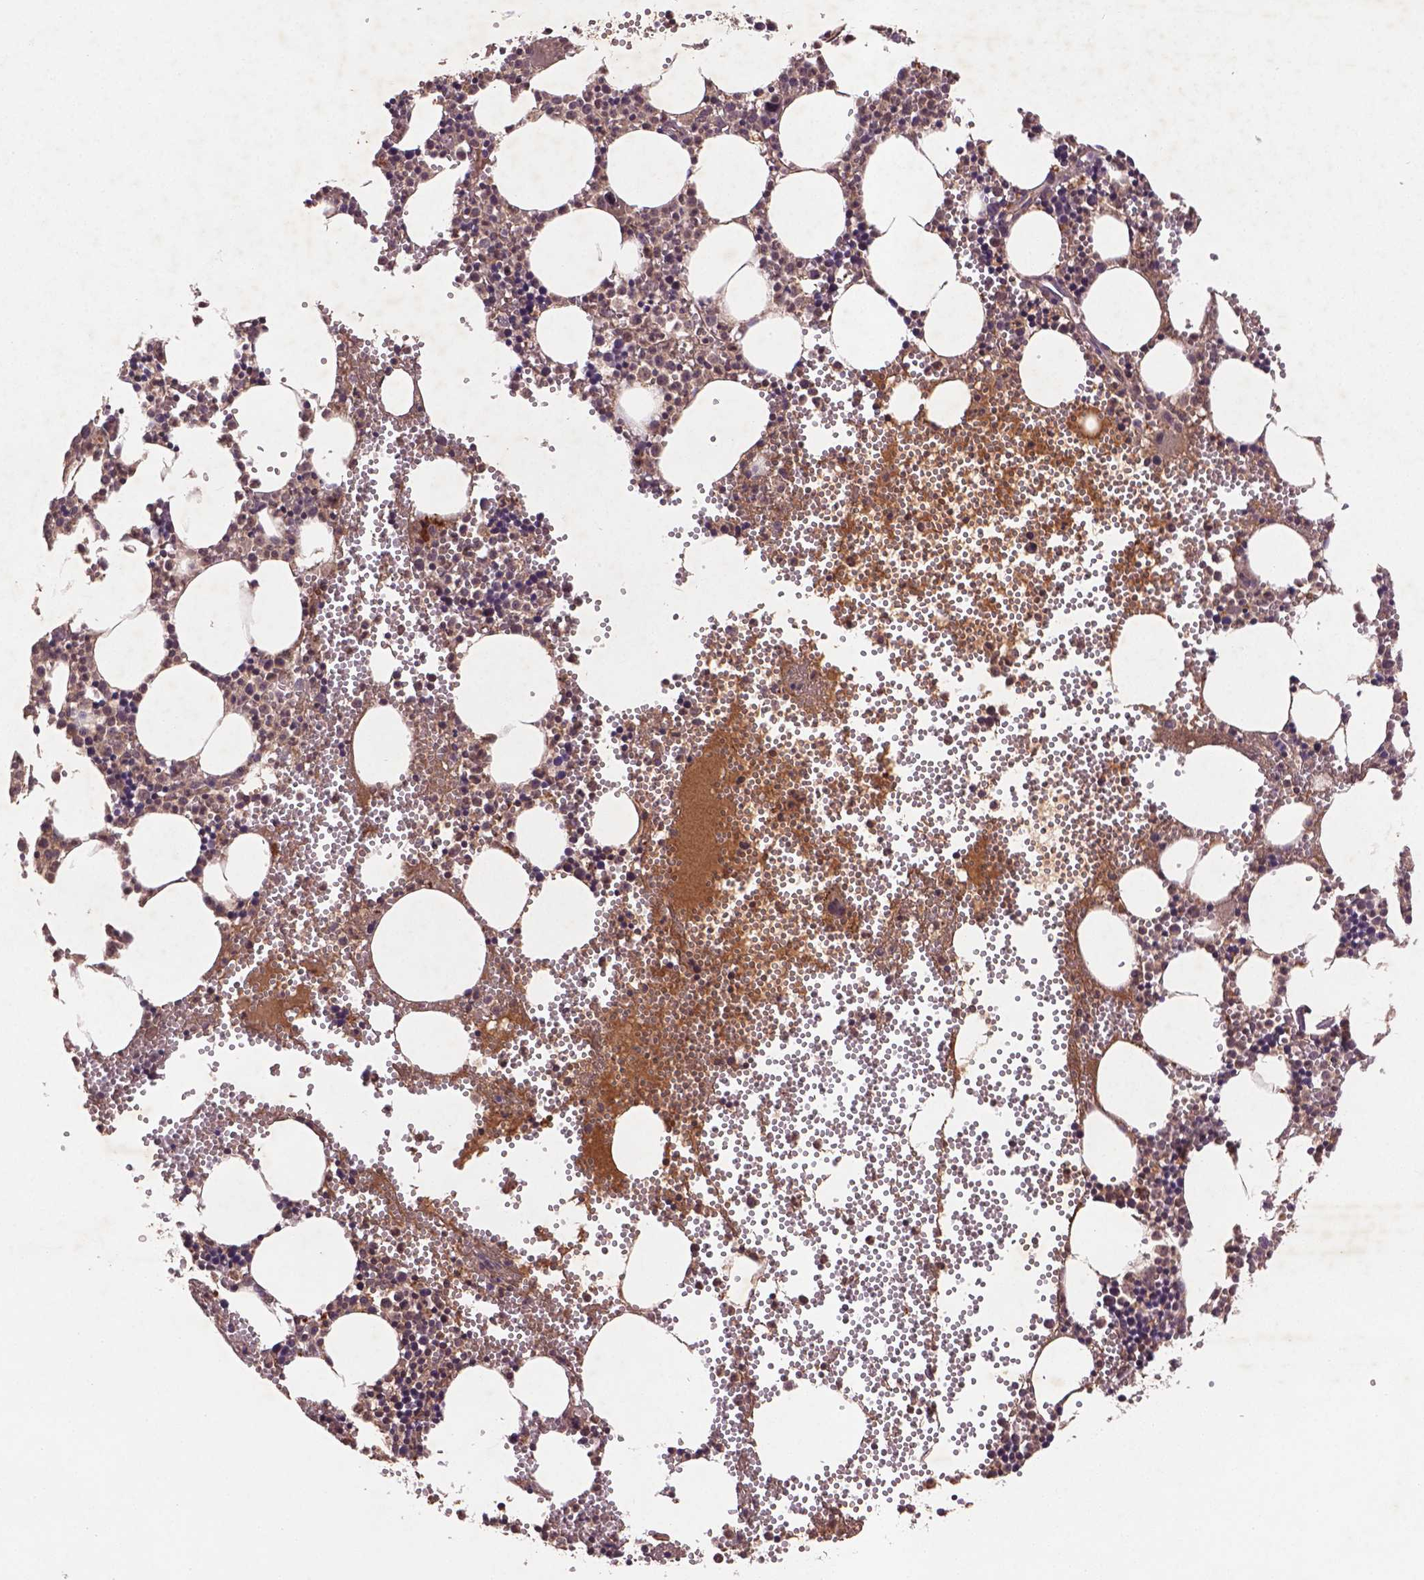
{"staining": {"intensity": "moderate", "quantity": "25%-75%", "location": "cytoplasmic/membranous,nuclear"}, "tissue": "bone marrow", "cell_type": "Hematopoietic cells", "image_type": "normal", "snomed": [{"axis": "morphology", "description": "Normal tissue, NOS"}, {"axis": "topography", "description": "Bone marrow"}], "caption": "An image of bone marrow stained for a protein exhibits moderate cytoplasmic/membranous,nuclear brown staining in hematopoietic cells.", "gene": "NIPAL2", "patient": {"sex": "male", "age": 89}}